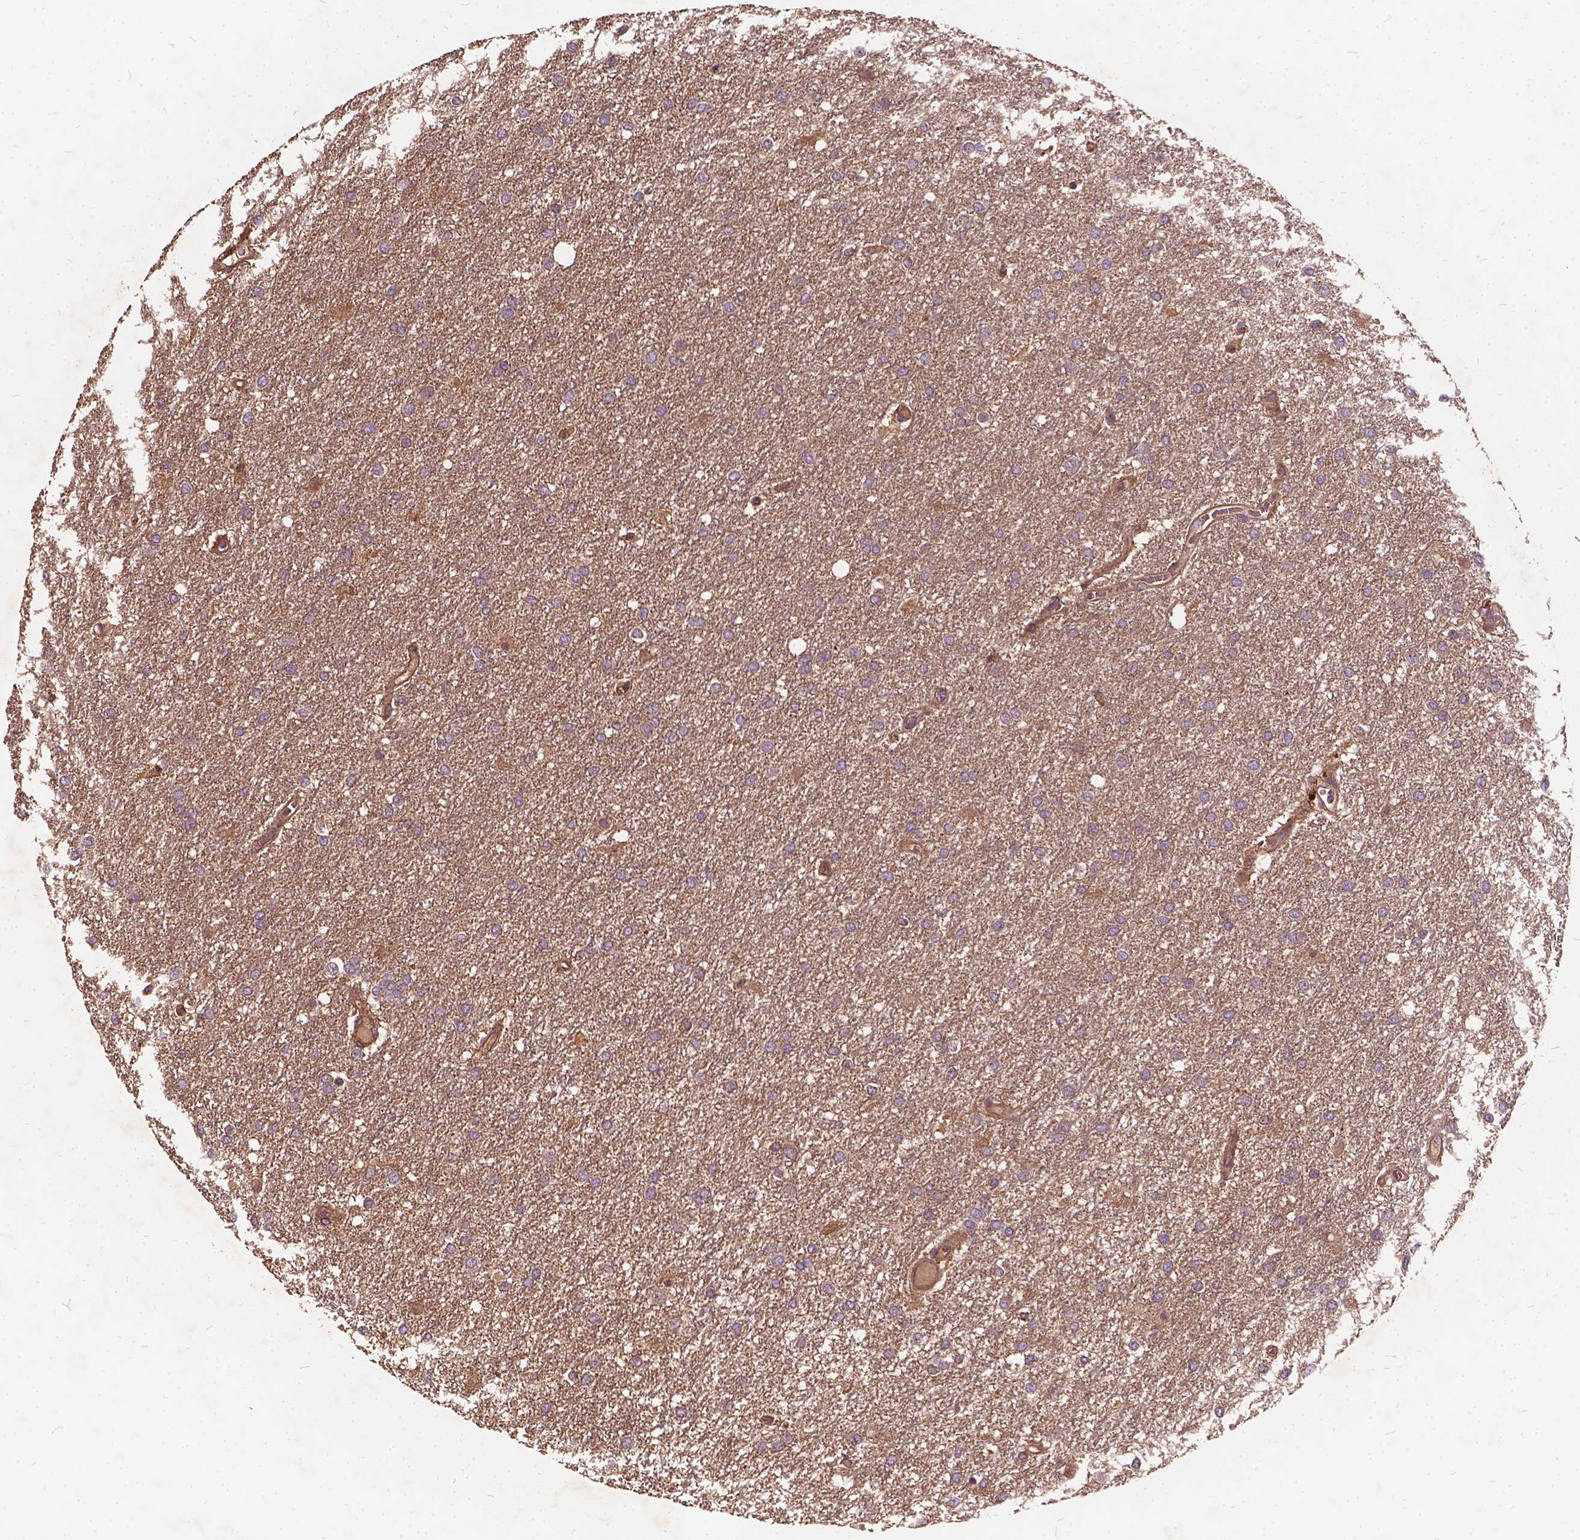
{"staining": {"intensity": "negative", "quantity": "none", "location": "none"}, "tissue": "glioma", "cell_type": "Tumor cells", "image_type": "cancer", "snomed": [{"axis": "morphology", "description": "Glioma, malignant, High grade"}, {"axis": "topography", "description": "Brain"}], "caption": "High power microscopy image of an immunohistochemistry (IHC) image of glioma, revealing no significant staining in tumor cells. Nuclei are stained in blue.", "gene": "UBXN2A", "patient": {"sex": "female", "age": 61}}